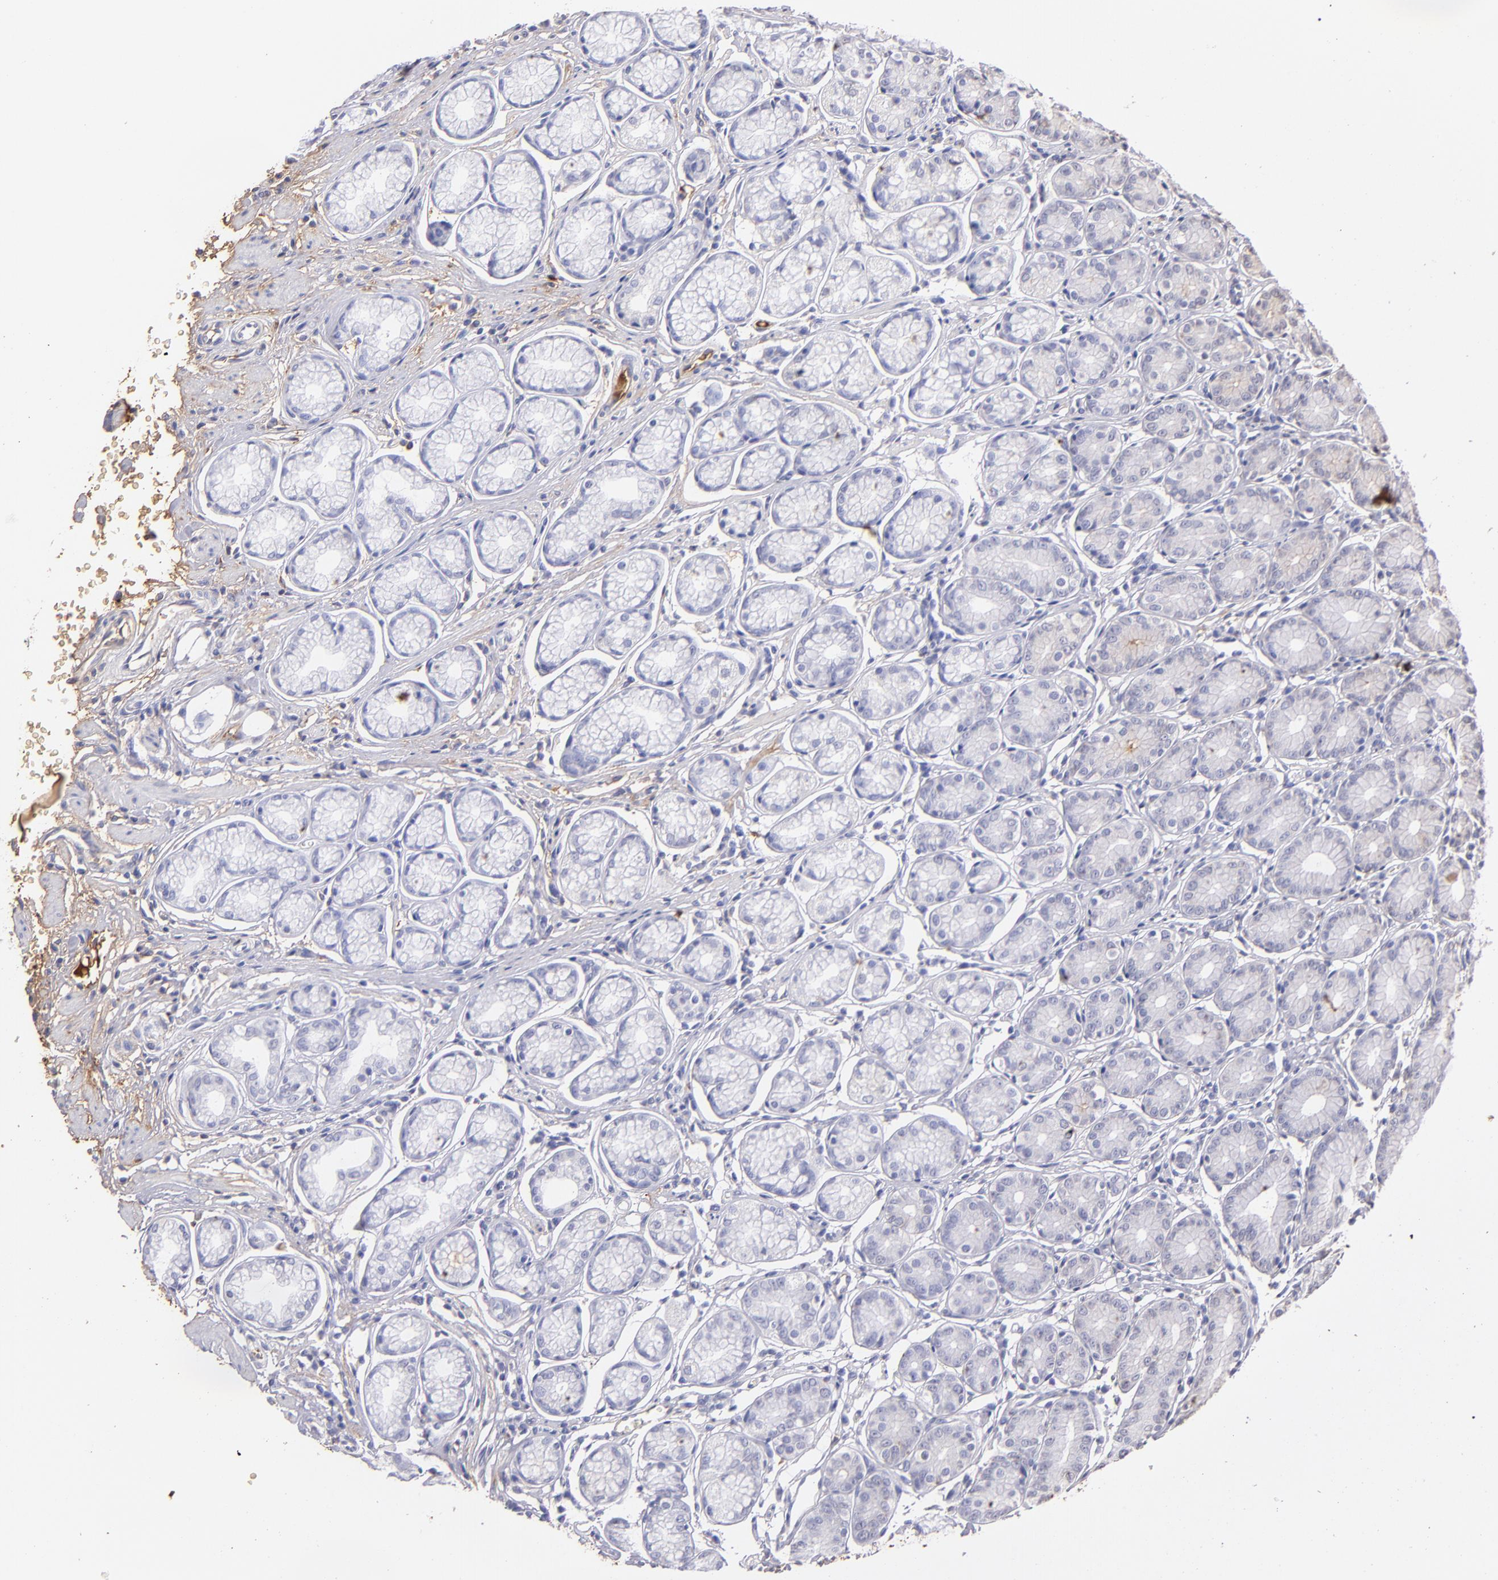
{"staining": {"intensity": "moderate", "quantity": ">75%", "location": "cytoplasmic/membranous"}, "tissue": "stomach", "cell_type": "Glandular cells", "image_type": "normal", "snomed": [{"axis": "morphology", "description": "Normal tissue, NOS"}, {"axis": "topography", "description": "Stomach"}], "caption": "Moderate cytoplasmic/membranous positivity is identified in about >75% of glandular cells in unremarkable stomach. (IHC, brightfield microscopy, high magnification).", "gene": "FGB", "patient": {"sex": "male", "age": 42}}